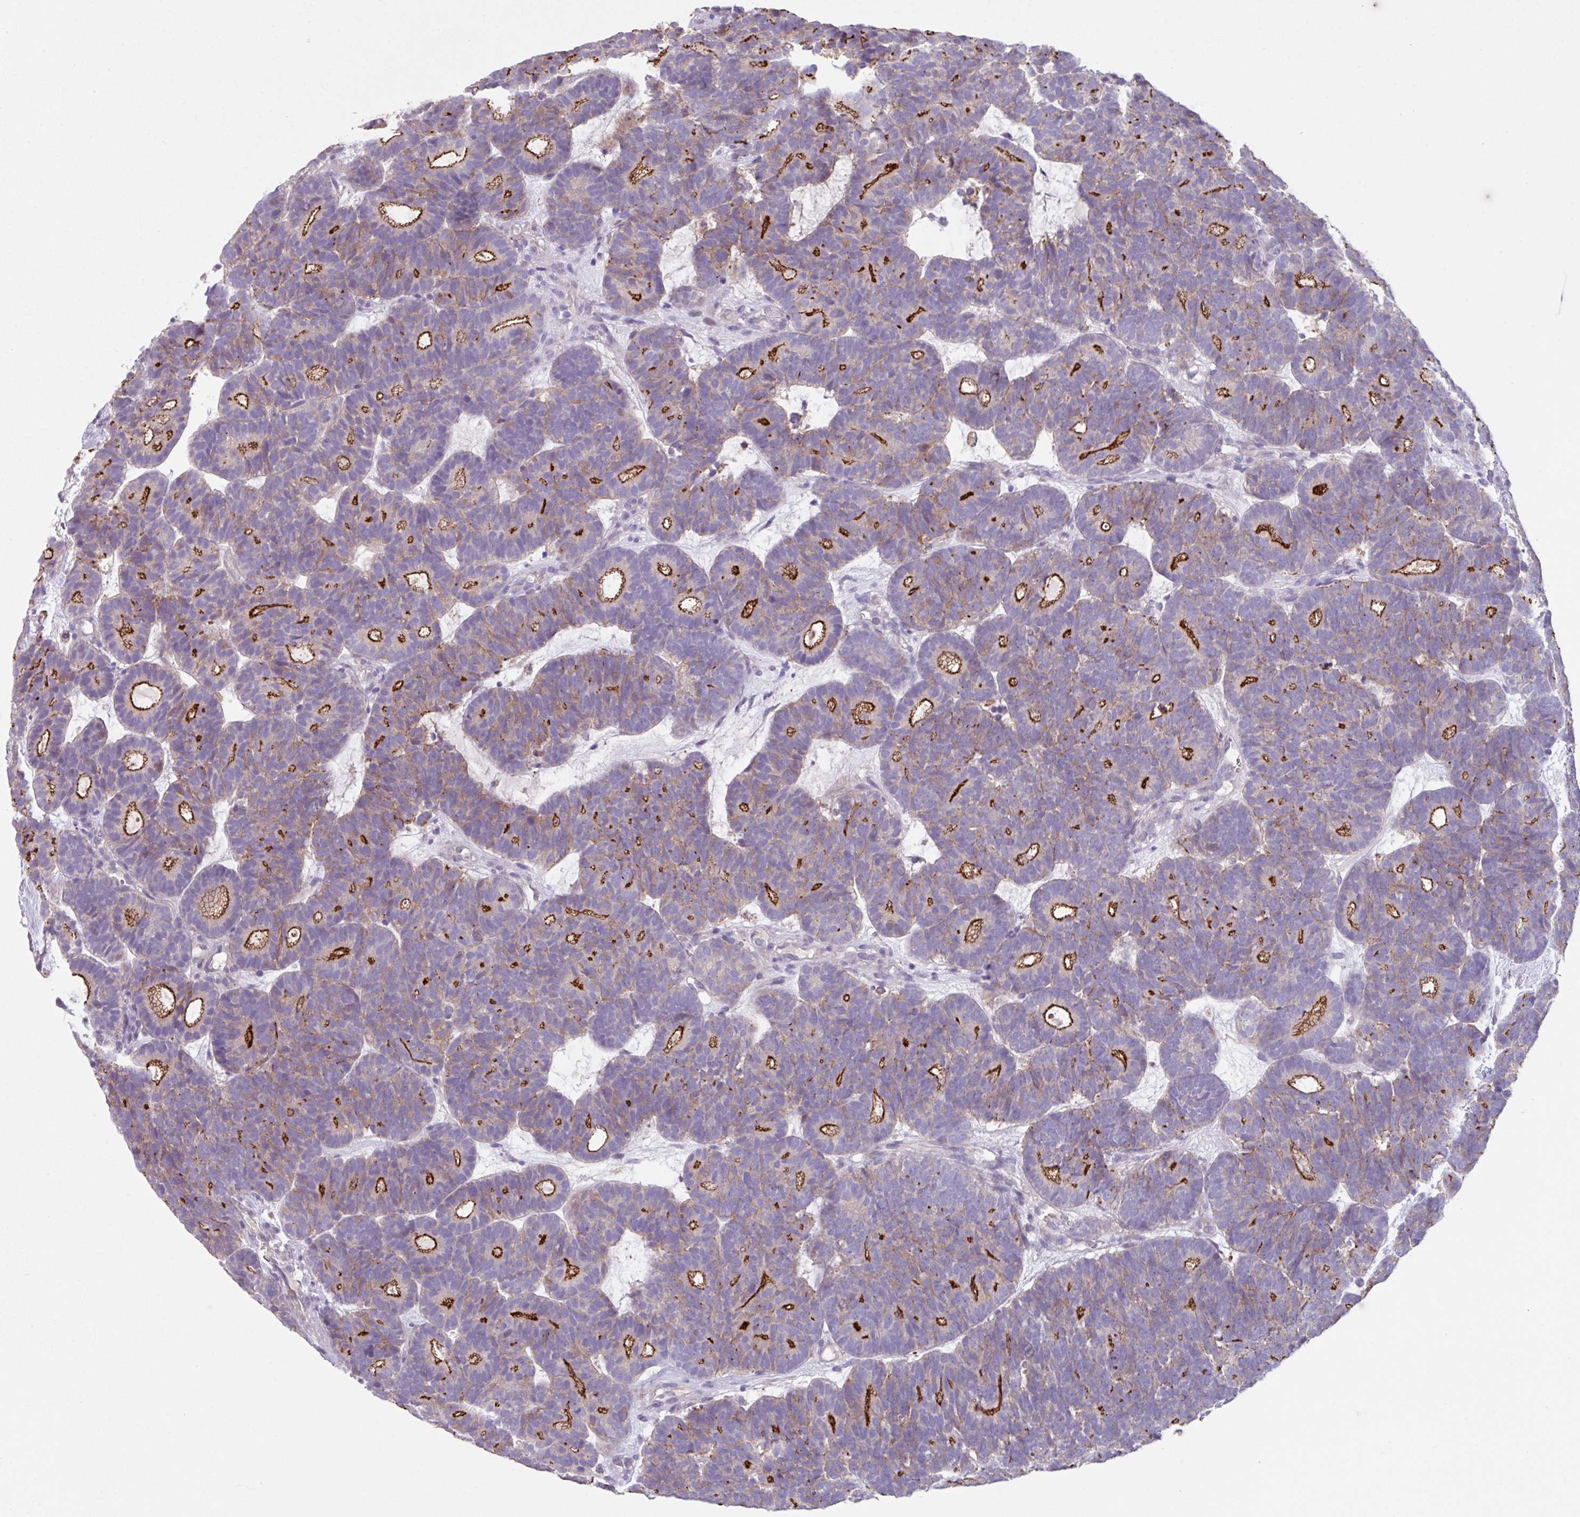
{"staining": {"intensity": "strong", "quantity": "25%-75%", "location": "cytoplasmic/membranous"}, "tissue": "head and neck cancer", "cell_type": "Tumor cells", "image_type": "cancer", "snomed": [{"axis": "morphology", "description": "Adenocarcinoma, NOS"}, {"axis": "topography", "description": "Head-Neck"}], "caption": "Human head and neck cancer stained with a brown dye reveals strong cytoplasmic/membranous positive expression in approximately 25%-75% of tumor cells.", "gene": "IQCJ", "patient": {"sex": "female", "age": 81}}